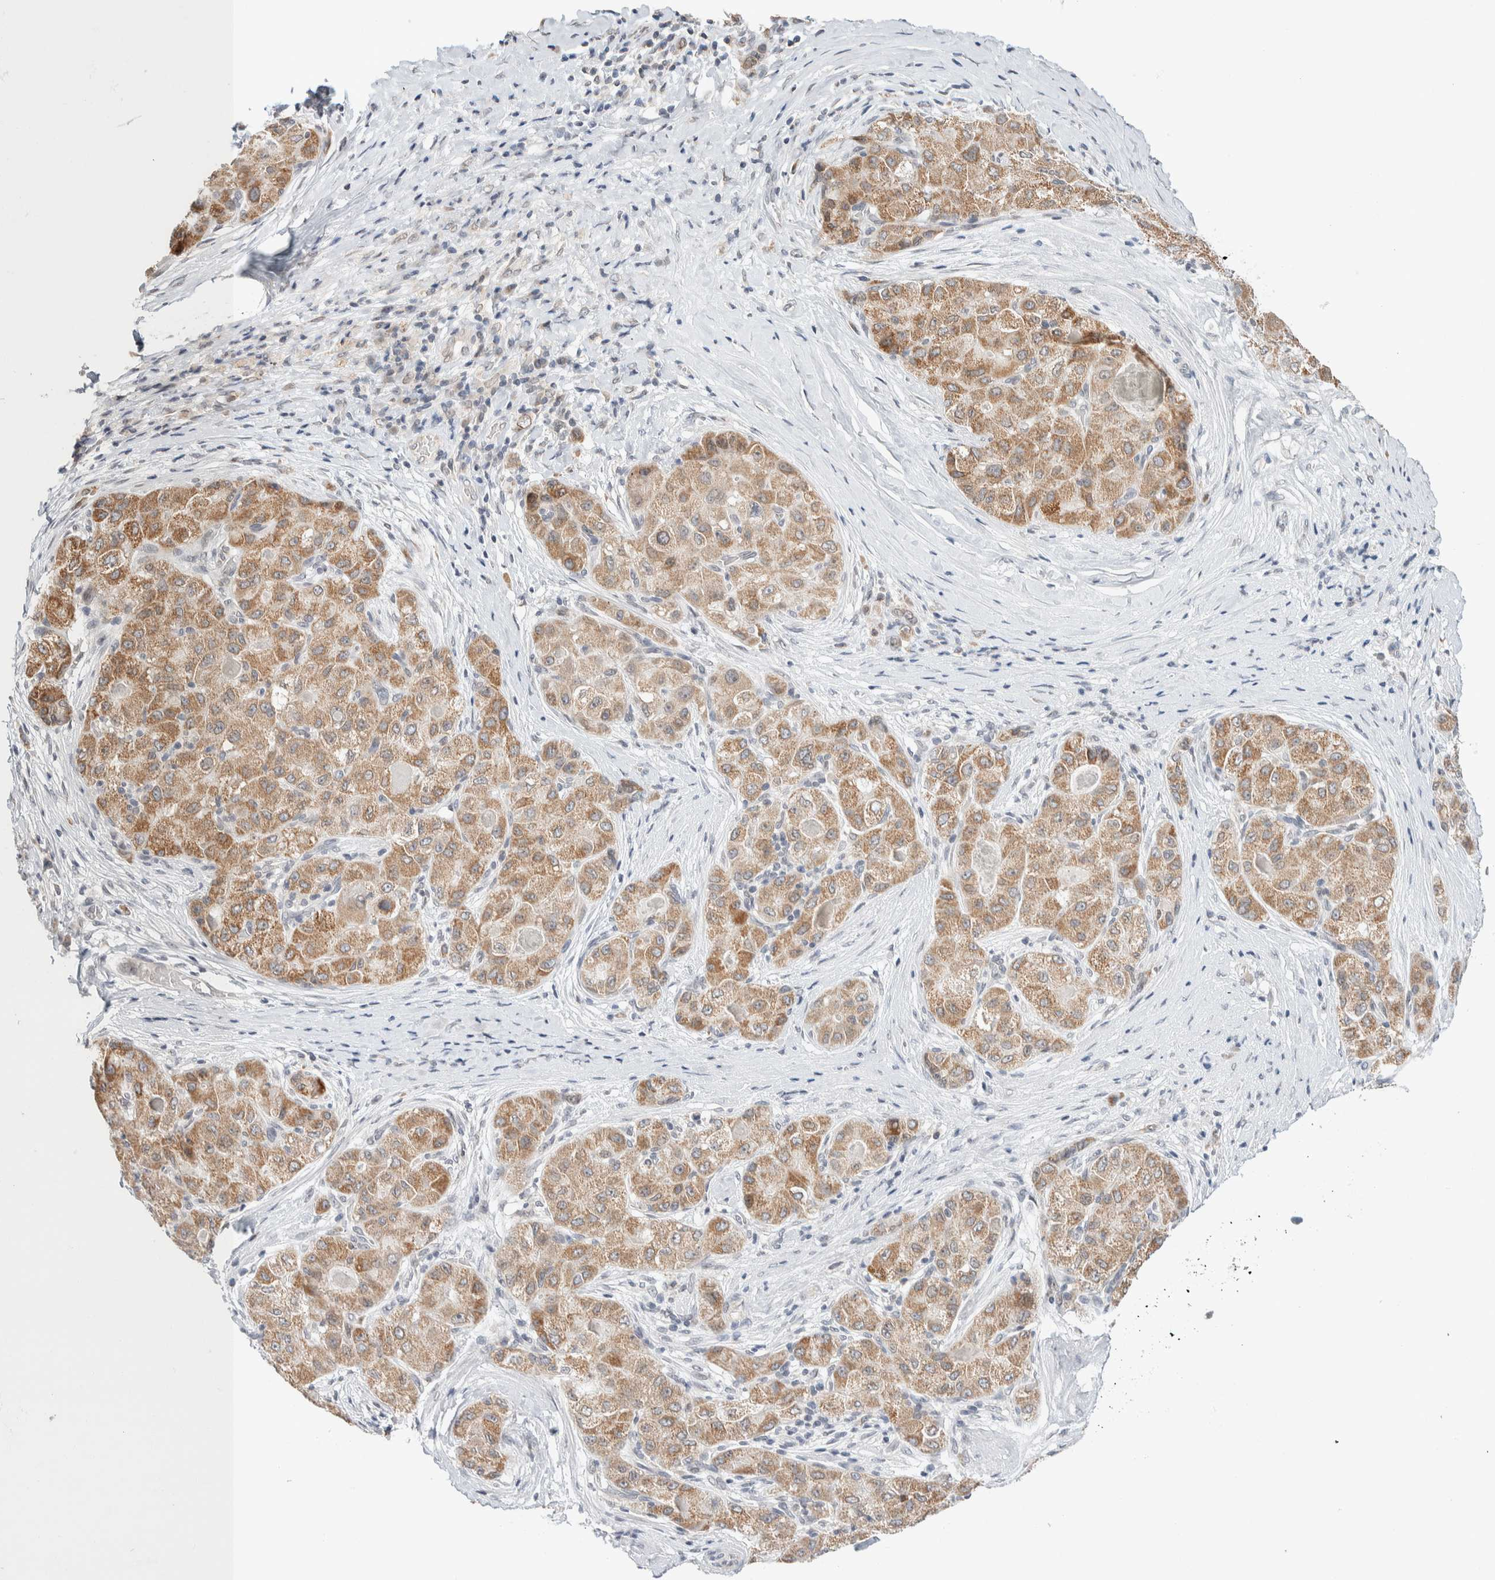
{"staining": {"intensity": "moderate", "quantity": ">75%", "location": "cytoplasmic/membranous"}, "tissue": "liver cancer", "cell_type": "Tumor cells", "image_type": "cancer", "snomed": [{"axis": "morphology", "description": "Carcinoma, Hepatocellular, NOS"}, {"axis": "topography", "description": "Liver"}], "caption": "Immunohistochemical staining of human liver cancer (hepatocellular carcinoma) exhibits moderate cytoplasmic/membranous protein expression in approximately >75% of tumor cells. Nuclei are stained in blue.", "gene": "CRAT", "patient": {"sex": "male", "age": 80}}